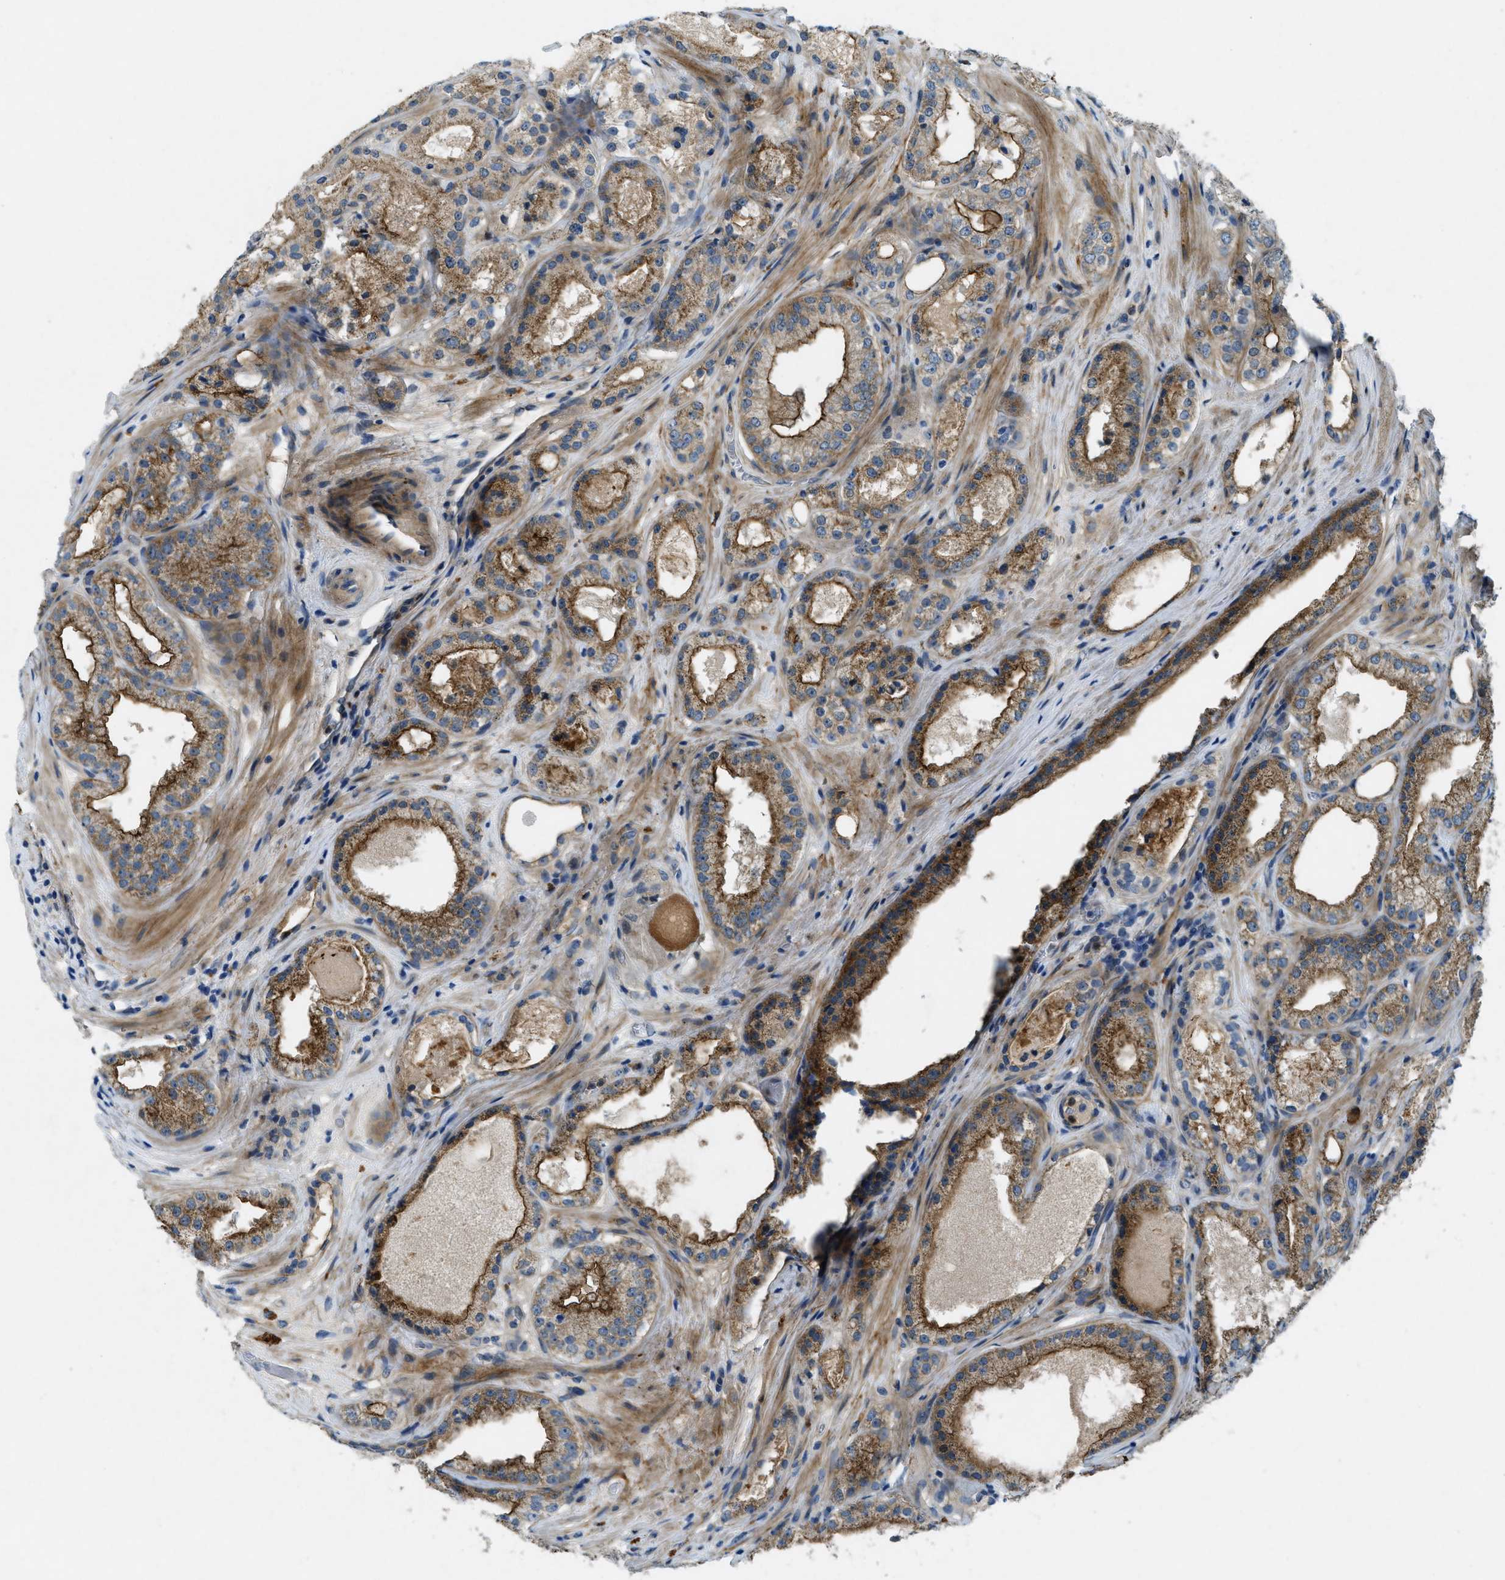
{"staining": {"intensity": "moderate", "quantity": ">75%", "location": "cytoplasmic/membranous"}, "tissue": "prostate cancer", "cell_type": "Tumor cells", "image_type": "cancer", "snomed": [{"axis": "morphology", "description": "Adenocarcinoma, High grade"}, {"axis": "topography", "description": "Prostate"}], "caption": "This image reveals immunohistochemistry staining of prostate adenocarcinoma (high-grade), with medium moderate cytoplasmic/membranous expression in approximately >75% of tumor cells.", "gene": "SNX14", "patient": {"sex": "male", "age": 65}}